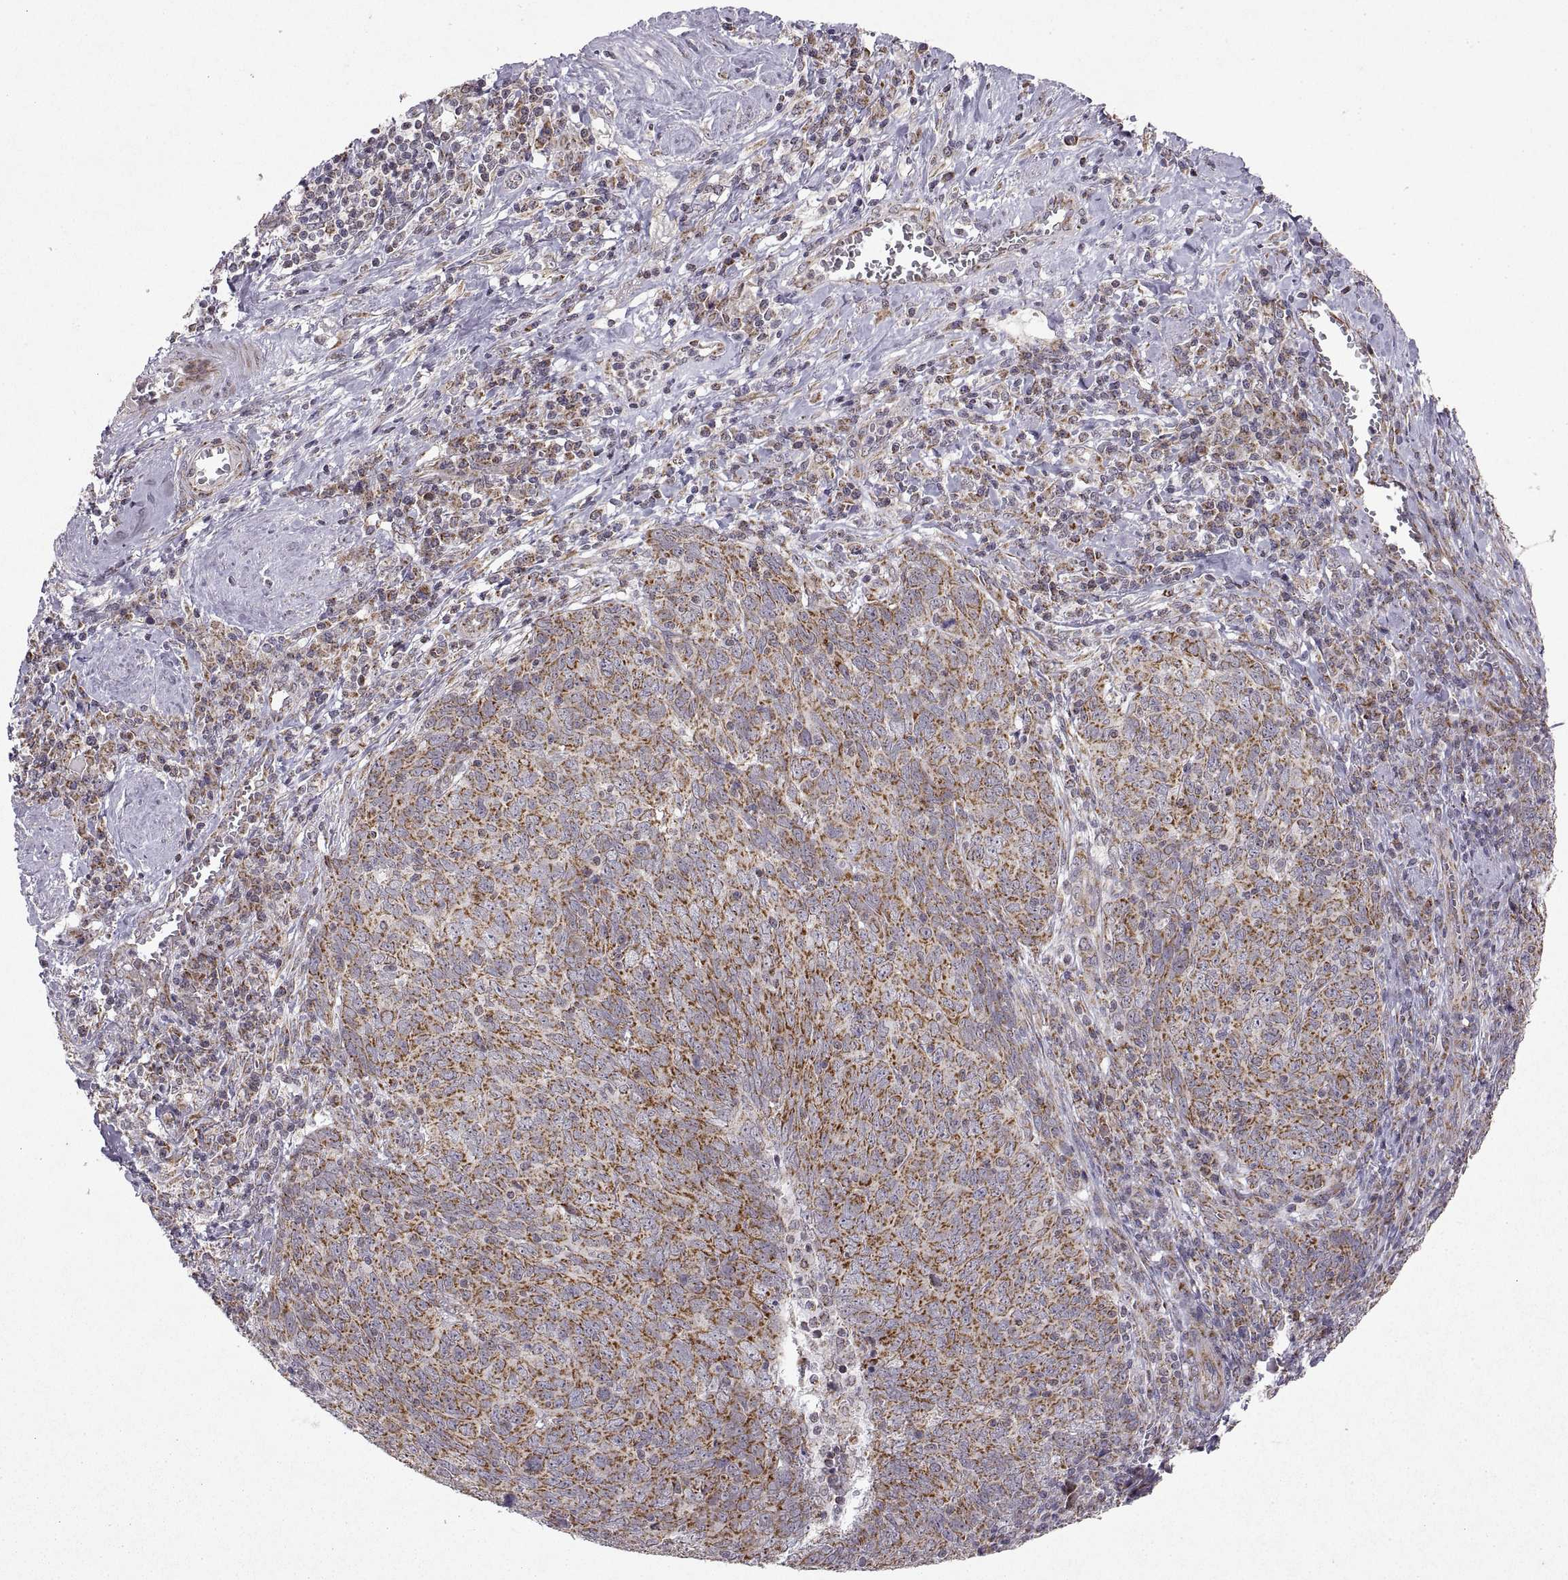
{"staining": {"intensity": "moderate", "quantity": "25%-75%", "location": "cytoplasmic/membranous"}, "tissue": "skin cancer", "cell_type": "Tumor cells", "image_type": "cancer", "snomed": [{"axis": "morphology", "description": "Squamous cell carcinoma, NOS"}, {"axis": "topography", "description": "Skin"}, {"axis": "topography", "description": "Anal"}], "caption": "Brown immunohistochemical staining in human skin cancer (squamous cell carcinoma) displays moderate cytoplasmic/membranous staining in about 25%-75% of tumor cells. The staining was performed using DAB to visualize the protein expression in brown, while the nuclei were stained in blue with hematoxylin (Magnification: 20x).", "gene": "MANBAL", "patient": {"sex": "female", "age": 51}}